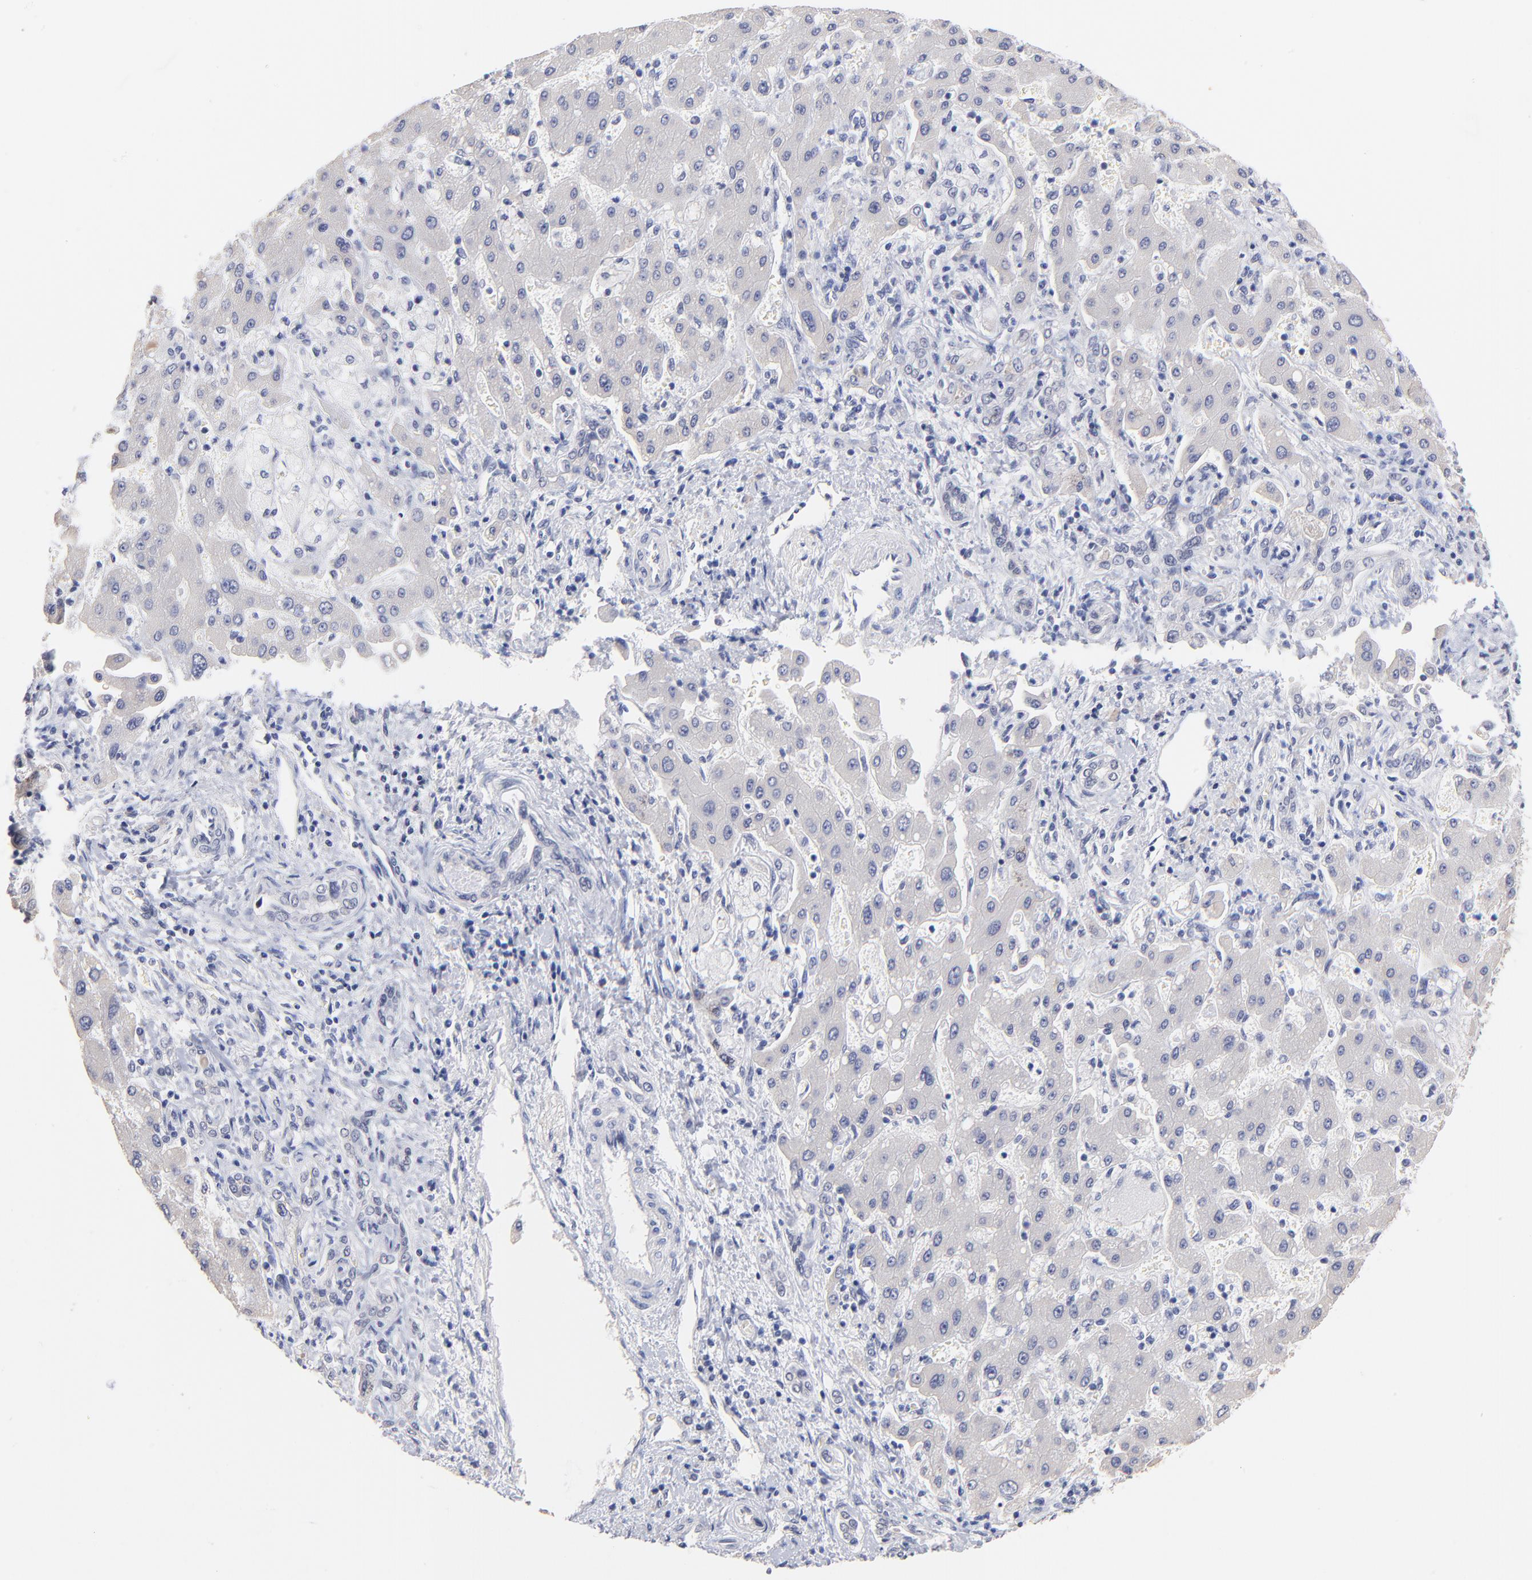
{"staining": {"intensity": "negative", "quantity": "none", "location": "none"}, "tissue": "liver cancer", "cell_type": "Tumor cells", "image_type": "cancer", "snomed": [{"axis": "morphology", "description": "Cholangiocarcinoma"}, {"axis": "topography", "description": "Liver"}], "caption": "A high-resolution histopathology image shows immunohistochemistry (IHC) staining of liver cancer, which demonstrates no significant positivity in tumor cells.", "gene": "ZNF74", "patient": {"sex": "male", "age": 50}}